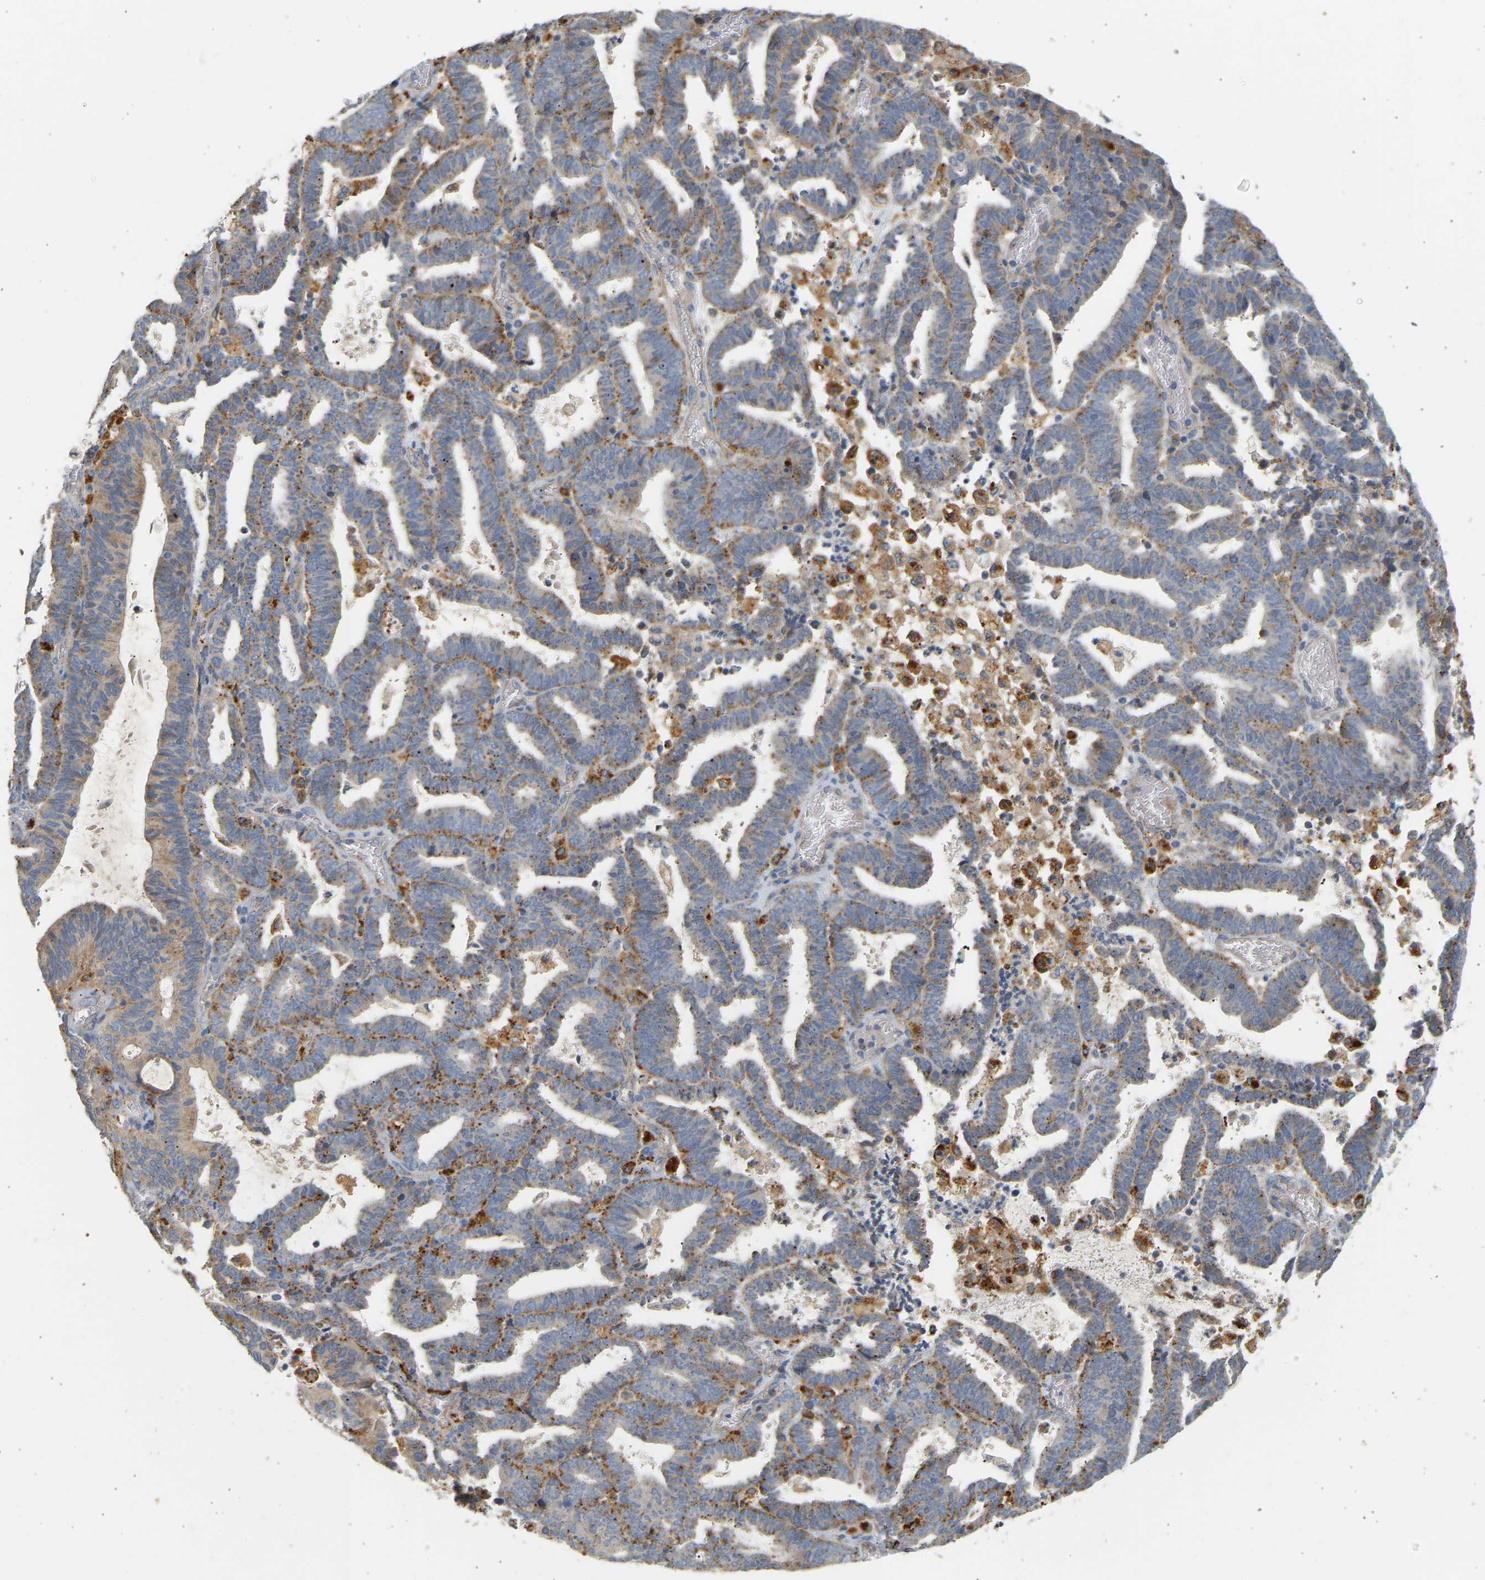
{"staining": {"intensity": "moderate", "quantity": ">75%", "location": "cytoplasmic/membranous"}, "tissue": "endometrial cancer", "cell_type": "Tumor cells", "image_type": "cancer", "snomed": [{"axis": "morphology", "description": "Adenocarcinoma, NOS"}, {"axis": "topography", "description": "Uterus"}], "caption": "Protein staining of endometrial adenocarcinoma tissue reveals moderate cytoplasmic/membranous expression in approximately >75% of tumor cells.", "gene": "ENTHD1", "patient": {"sex": "female", "age": 83}}